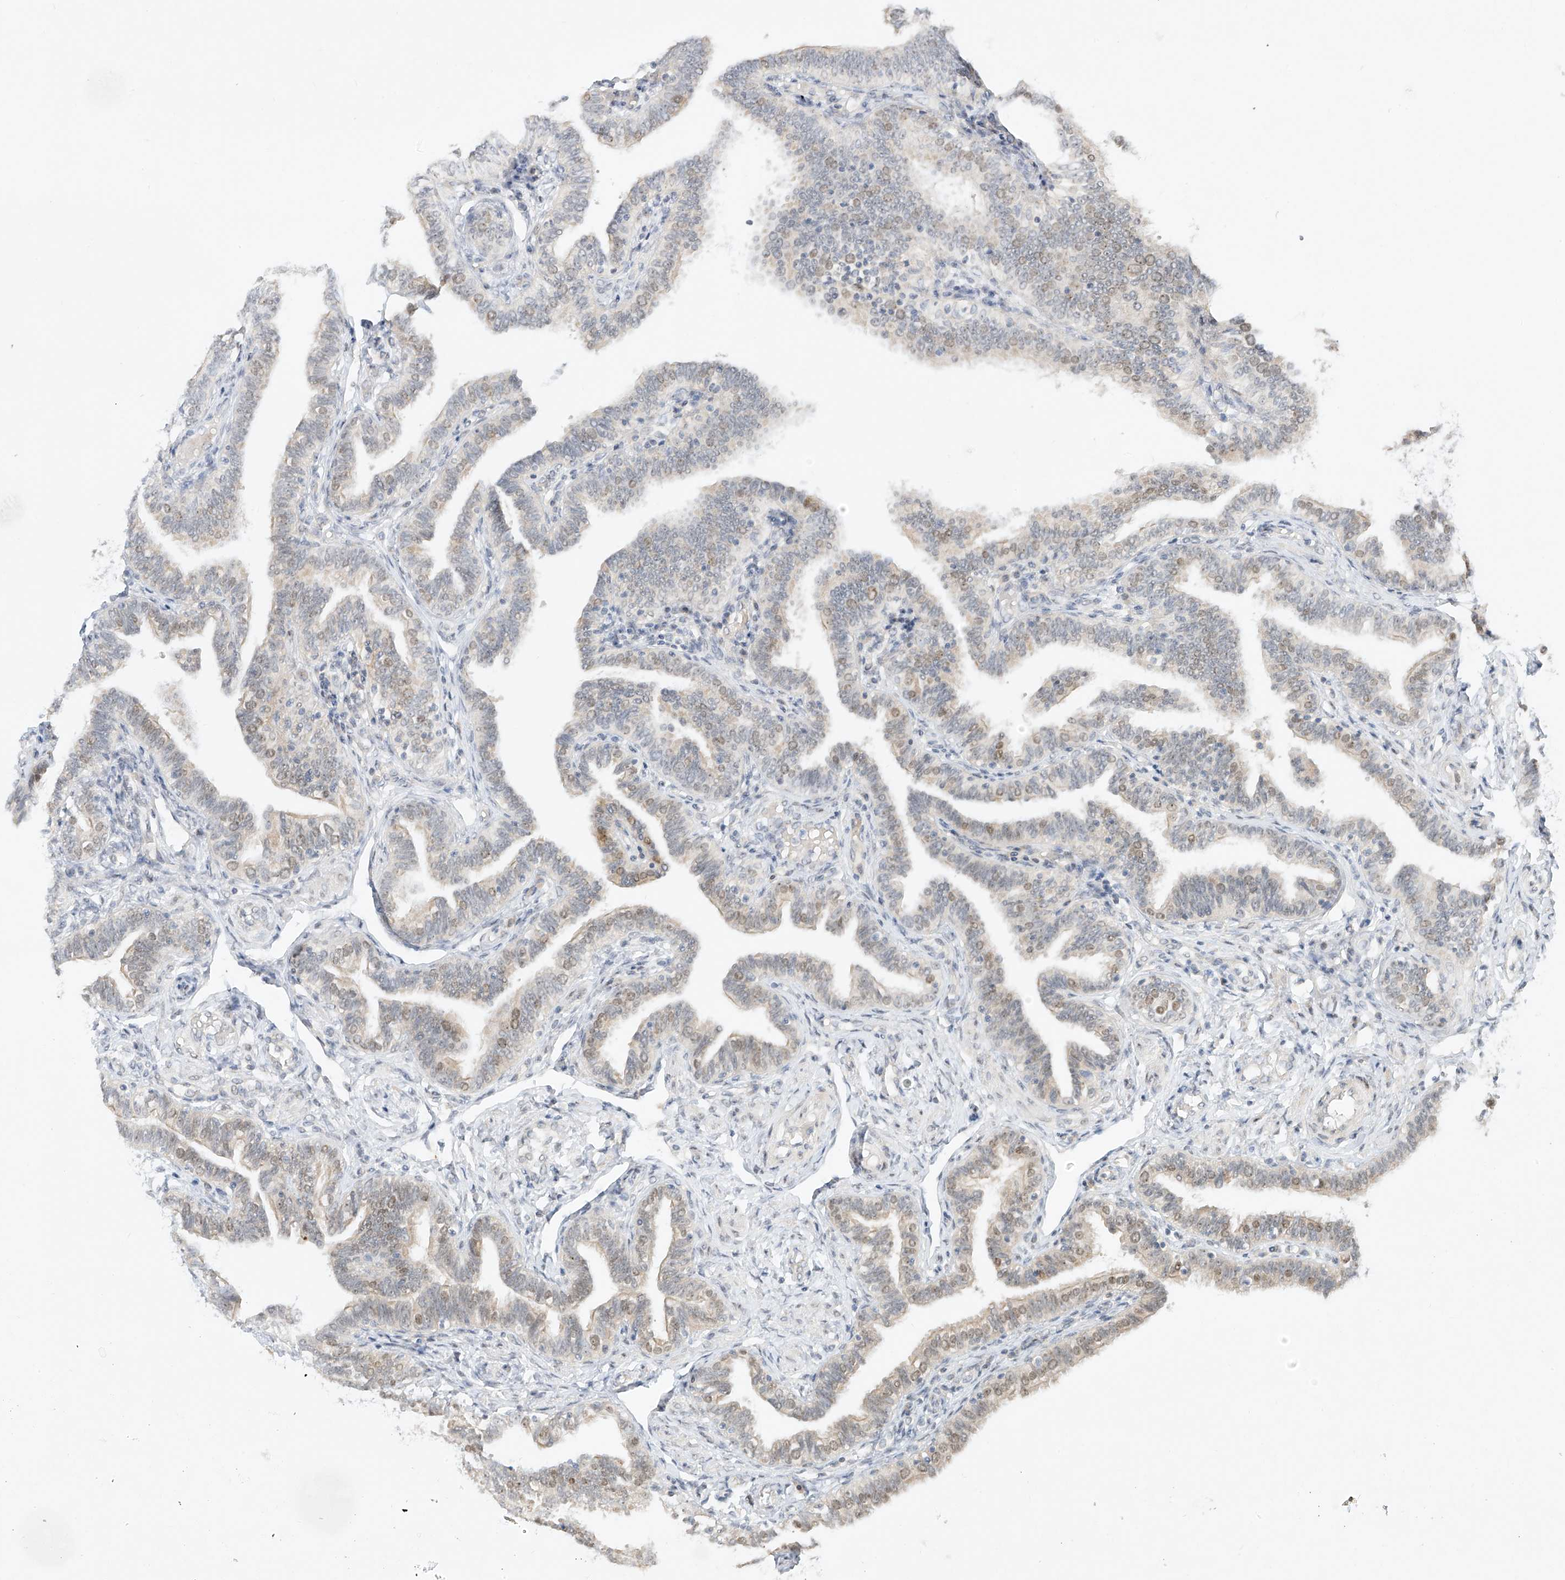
{"staining": {"intensity": "moderate", "quantity": "25%-75%", "location": "nuclear"}, "tissue": "fallopian tube", "cell_type": "Glandular cells", "image_type": "normal", "snomed": [{"axis": "morphology", "description": "Normal tissue, NOS"}, {"axis": "topography", "description": "Fallopian tube"}], "caption": "This histopathology image demonstrates immunohistochemistry (IHC) staining of normal human fallopian tube, with medium moderate nuclear expression in approximately 25%-75% of glandular cells.", "gene": "TASP1", "patient": {"sex": "female", "age": 39}}